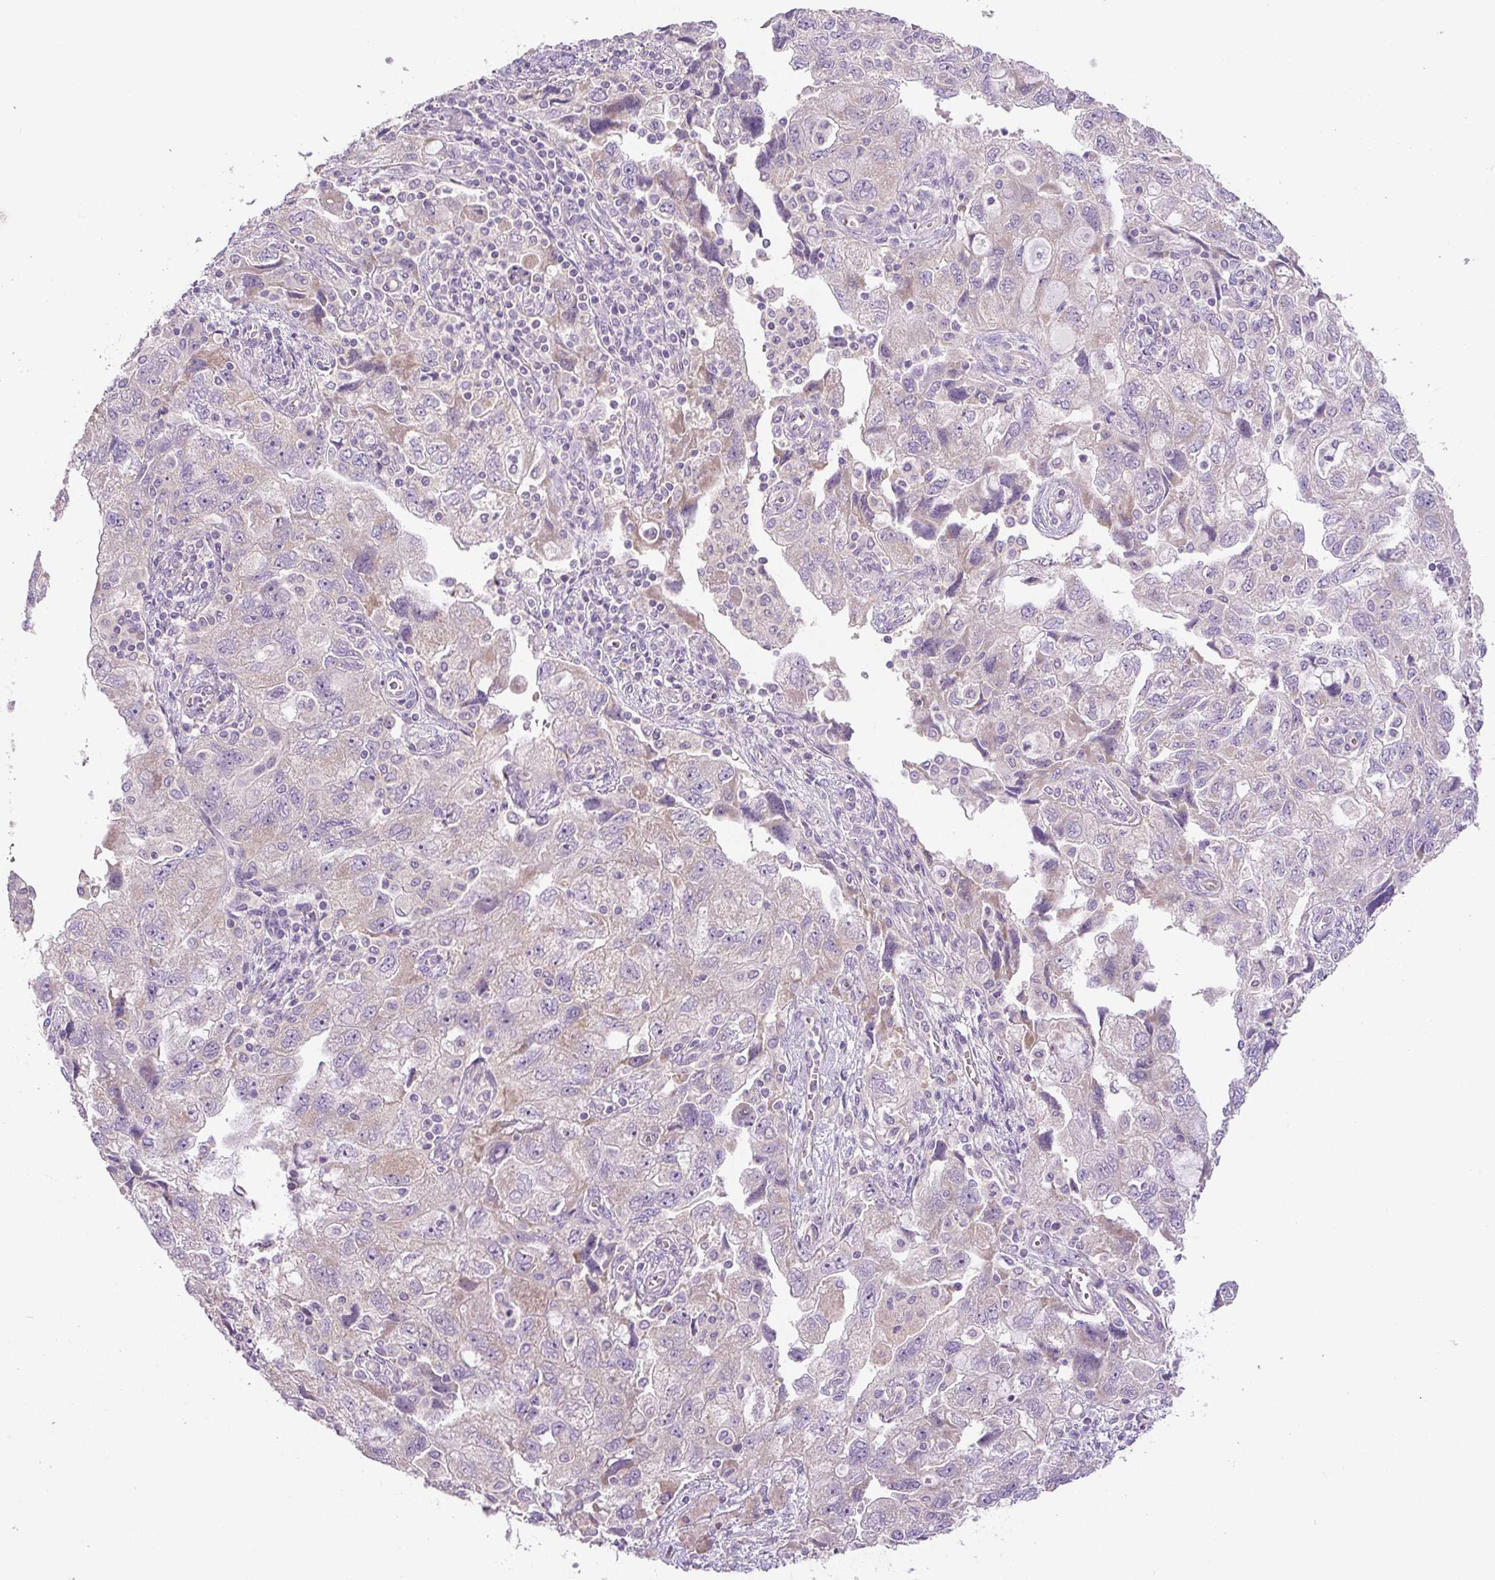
{"staining": {"intensity": "negative", "quantity": "none", "location": "none"}, "tissue": "ovarian cancer", "cell_type": "Tumor cells", "image_type": "cancer", "snomed": [{"axis": "morphology", "description": "Carcinoma, NOS"}, {"axis": "morphology", "description": "Cystadenocarcinoma, serous, NOS"}, {"axis": "topography", "description": "Ovary"}], "caption": "DAB immunohistochemical staining of serous cystadenocarcinoma (ovarian) demonstrates no significant staining in tumor cells.", "gene": "UBL3", "patient": {"sex": "female", "age": 69}}